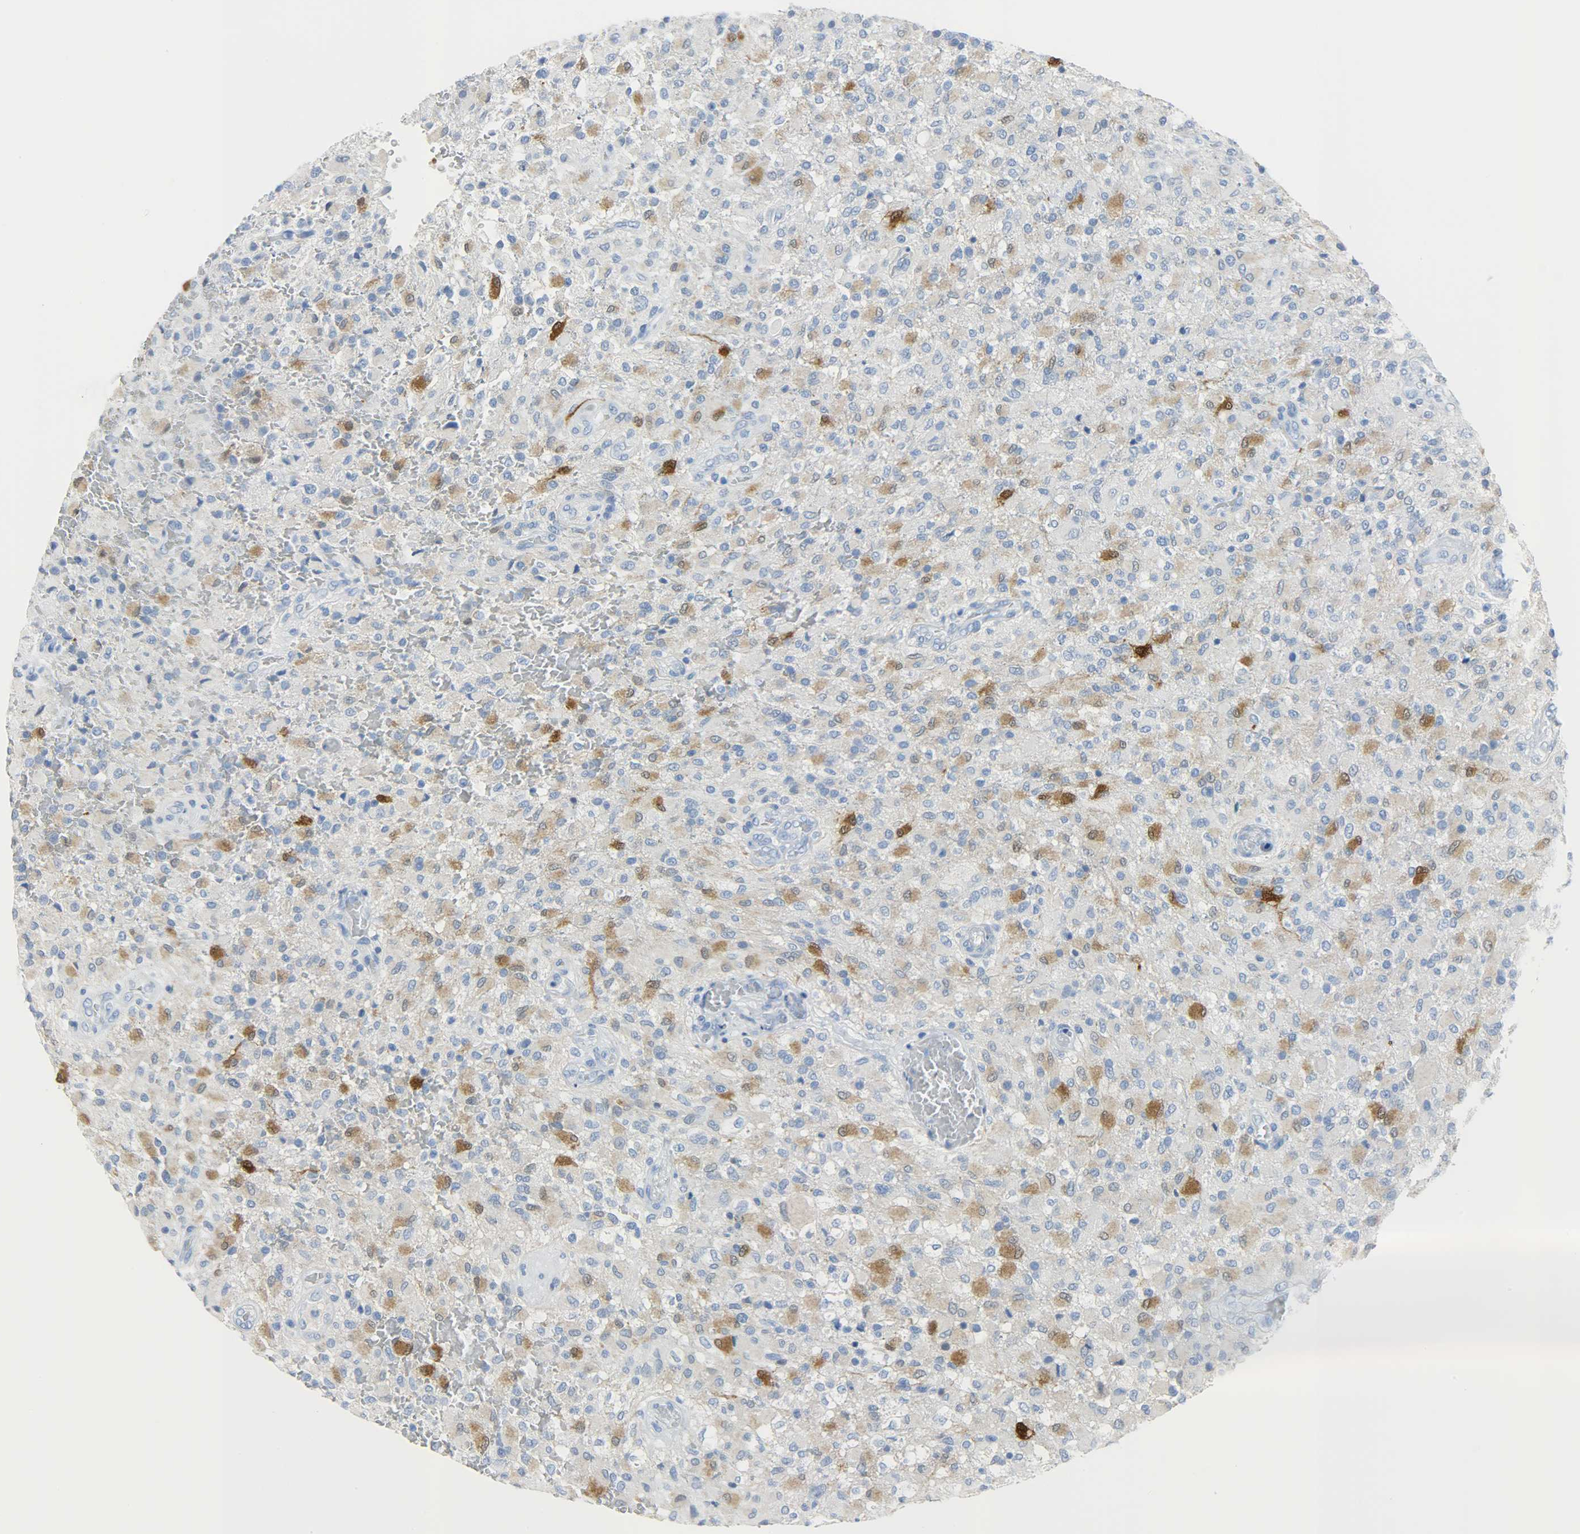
{"staining": {"intensity": "moderate", "quantity": "<25%", "location": "cytoplasmic/membranous"}, "tissue": "glioma", "cell_type": "Tumor cells", "image_type": "cancer", "snomed": [{"axis": "morphology", "description": "Glioma, malignant, High grade"}, {"axis": "topography", "description": "Brain"}], "caption": "An image of glioma stained for a protein demonstrates moderate cytoplasmic/membranous brown staining in tumor cells.", "gene": "CA3", "patient": {"sex": "male", "age": 71}}